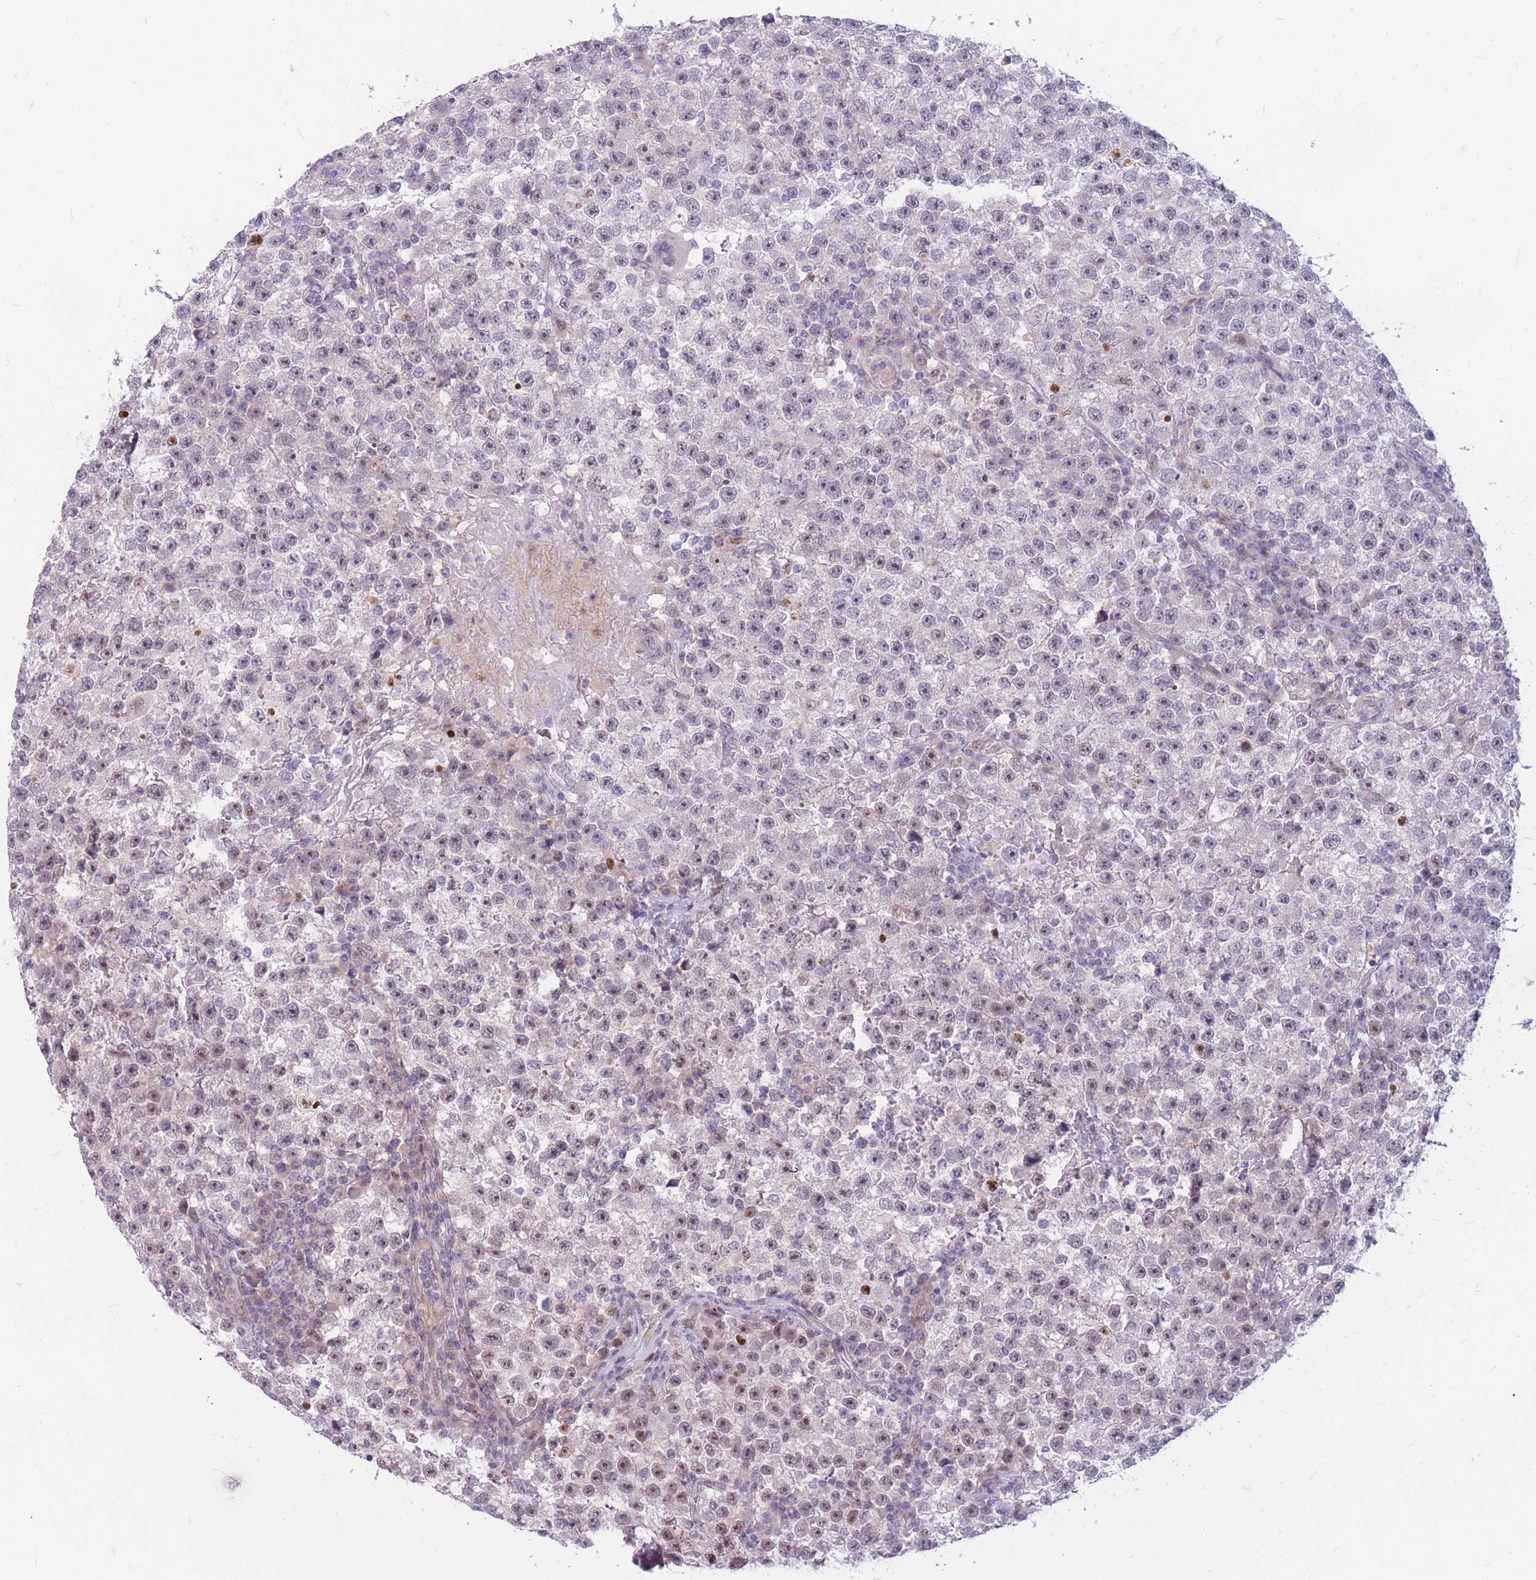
{"staining": {"intensity": "moderate", "quantity": "<25%", "location": "nuclear"}, "tissue": "testis cancer", "cell_type": "Tumor cells", "image_type": "cancer", "snomed": [{"axis": "morphology", "description": "Seminoma, NOS"}, {"axis": "topography", "description": "Testis"}], "caption": "Tumor cells demonstrate low levels of moderate nuclear positivity in about <25% of cells in testis cancer.", "gene": "ERCC2", "patient": {"sex": "male", "age": 22}}